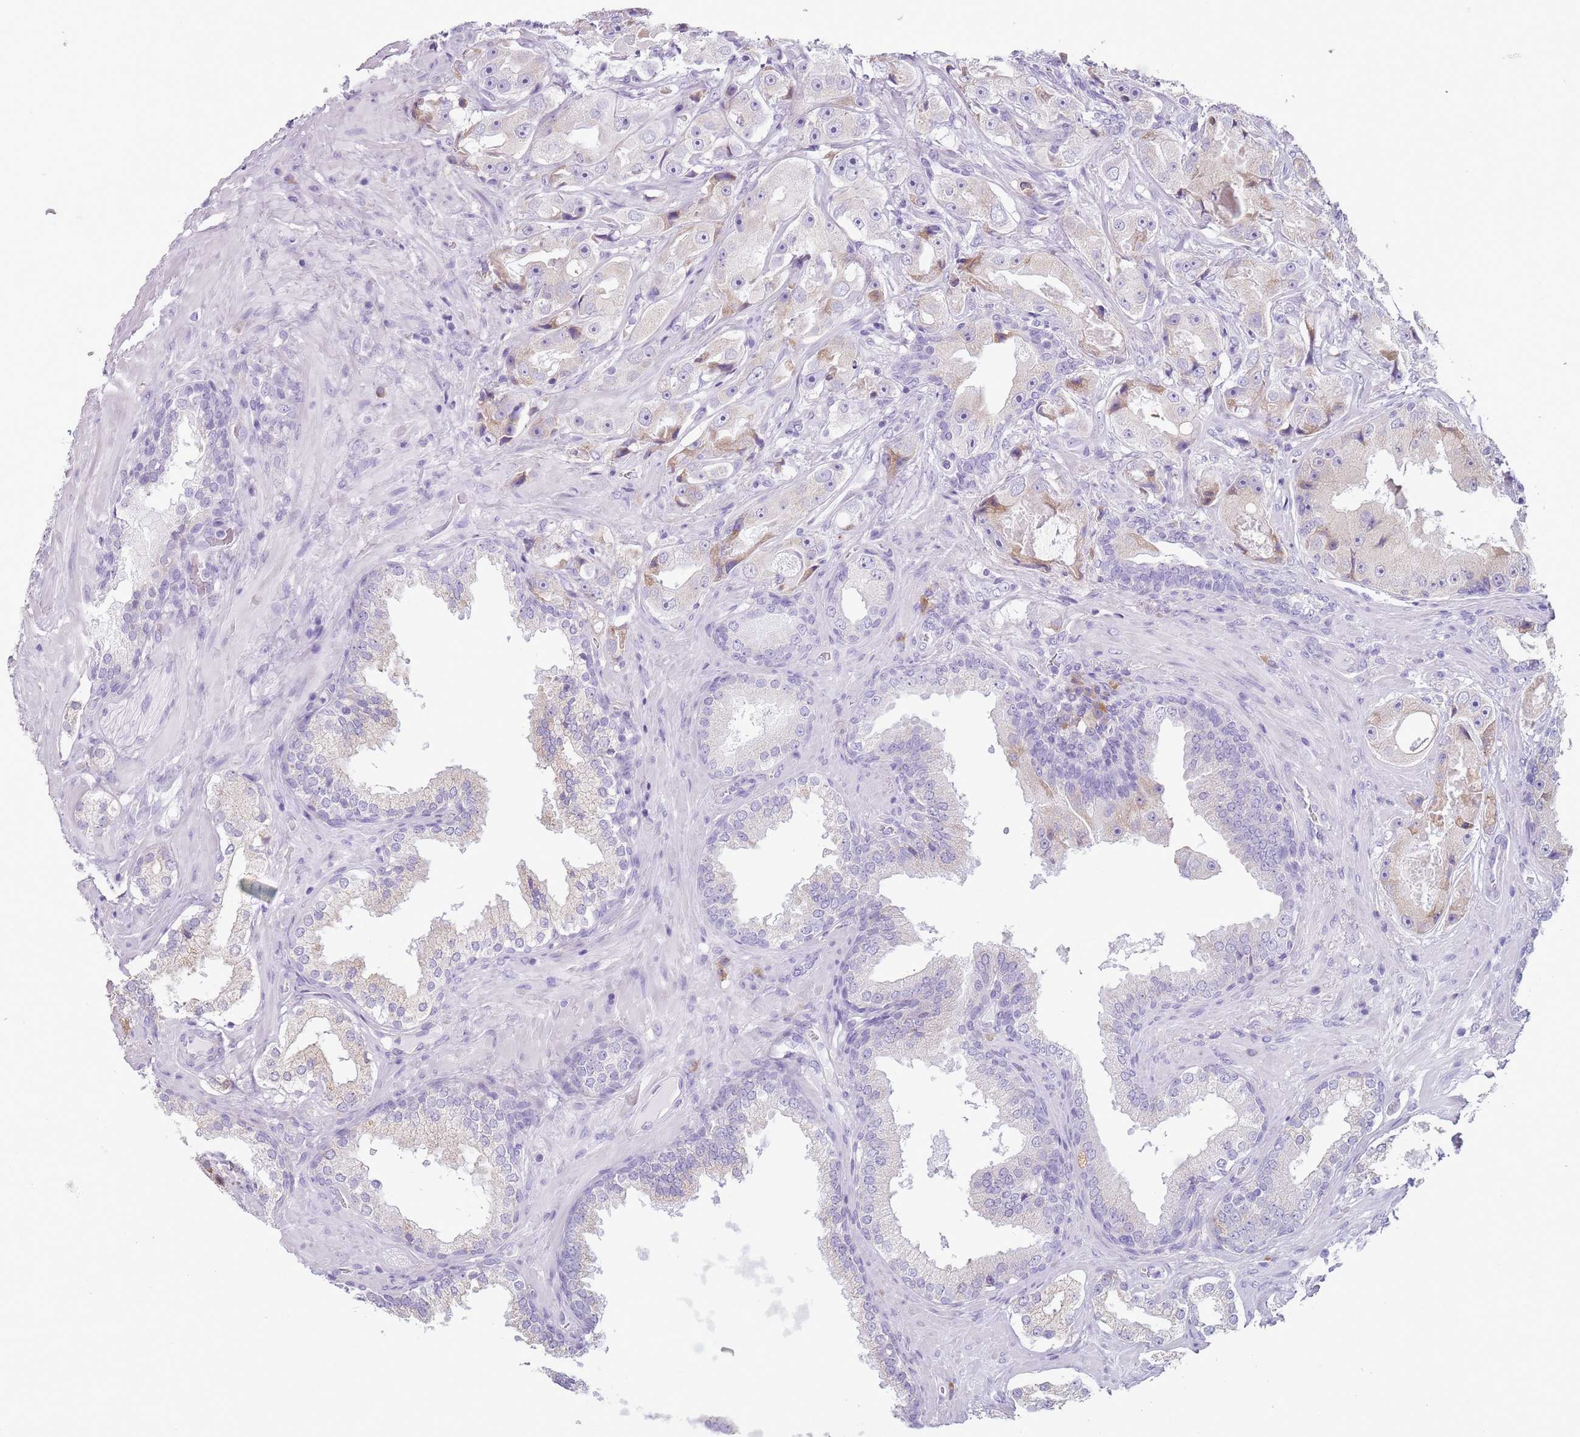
{"staining": {"intensity": "weak", "quantity": "<25%", "location": "cytoplasmic/membranous"}, "tissue": "prostate cancer", "cell_type": "Tumor cells", "image_type": "cancer", "snomed": [{"axis": "morphology", "description": "Adenocarcinoma, High grade"}, {"axis": "topography", "description": "Prostate"}], "caption": "Tumor cells show no significant positivity in prostate cancer (high-grade adenocarcinoma). Nuclei are stained in blue.", "gene": "HYOU1", "patient": {"sex": "male", "age": 73}}